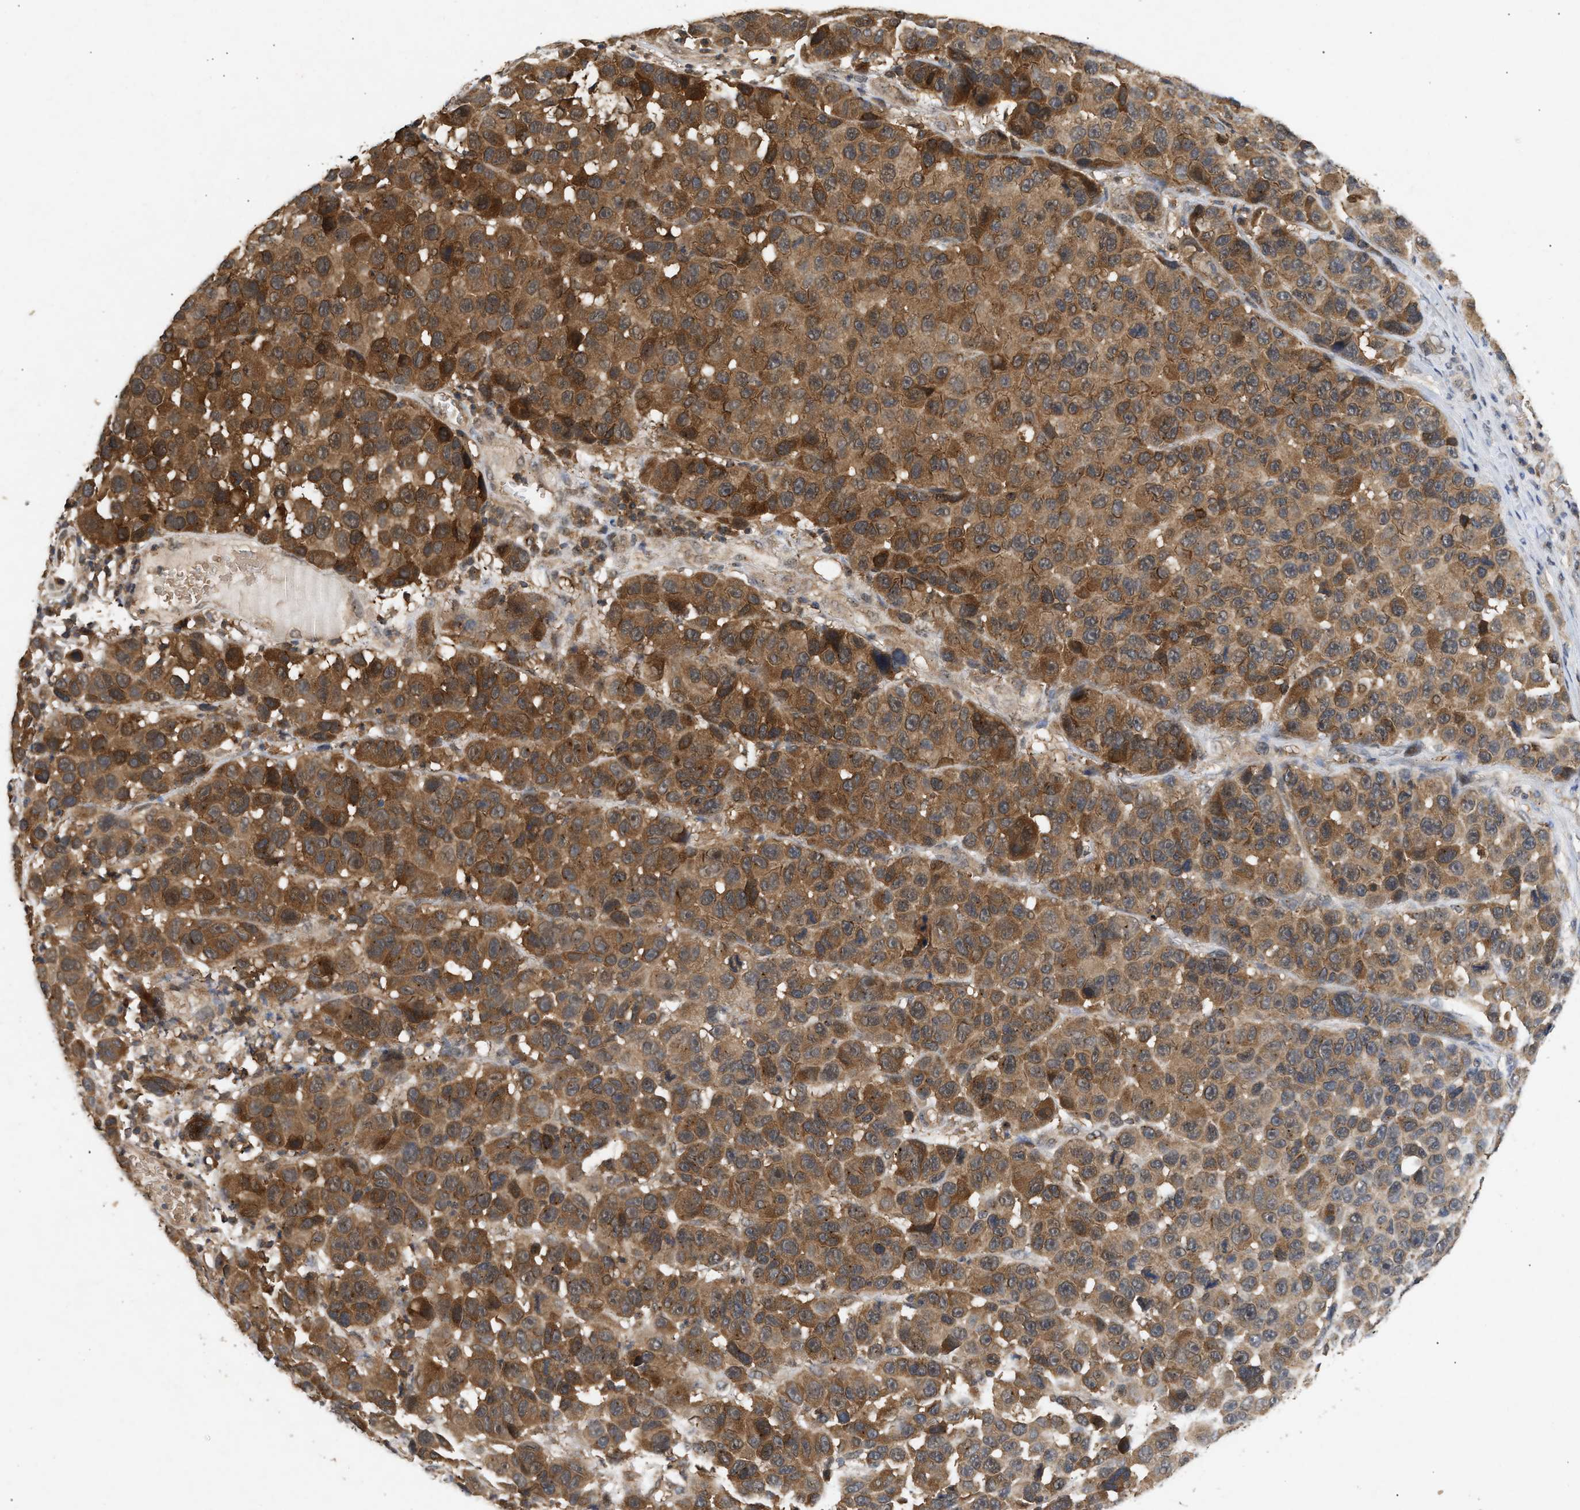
{"staining": {"intensity": "moderate", "quantity": ">75%", "location": "cytoplasmic/membranous"}, "tissue": "melanoma", "cell_type": "Tumor cells", "image_type": "cancer", "snomed": [{"axis": "morphology", "description": "Malignant melanoma, NOS"}, {"axis": "topography", "description": "Skin"}], "caption": "Protein staining by immunohistochemistry shows moderate cytoplasmic/membranous expression in about >75% of tumor cells in malignant melanoma. (brown staining indicates protein expression, while blue staining denotes nuclei).", "gene": "FITM1", "patient": {"sex": "male", "age": 53}}